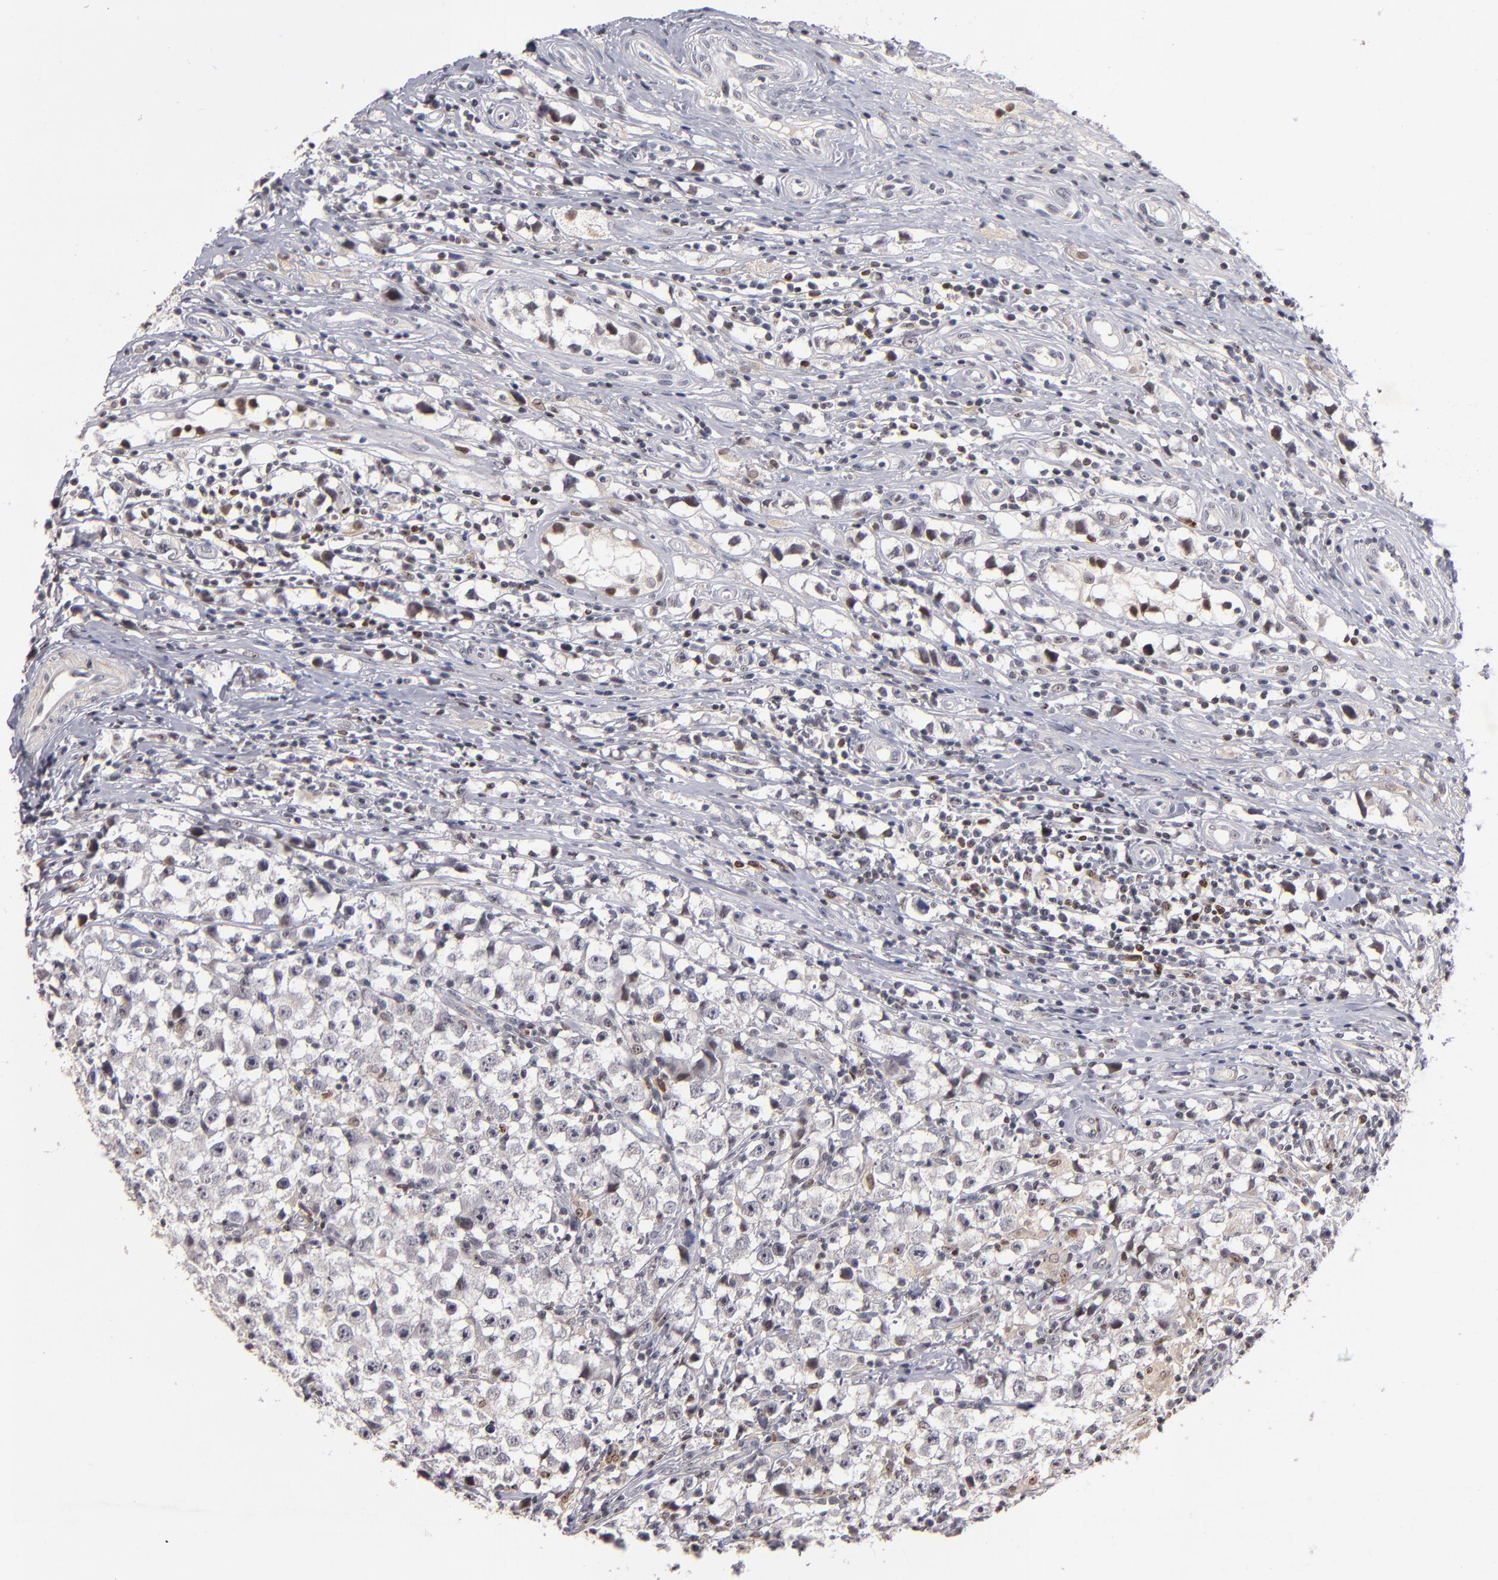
{"staining": {"intensity": "weak", "quantity": "<25%", "location": "cytoplasmic/membranous,nuclear"}, "tissue": "testis cancer", "cell_type": "Tumor cells", "image_type": "cancer", "snomed": [{"axis": "morphology", "description": "Seminoma, NOS"}, {"axis": "topography", "description": "Testis"}], "caption": "Immunohistochemical staining of testis cancer reveals no significant positivity in tumor cells.", "gene": "PCNX4", "patient": {"sex": "male", "age": 35}}